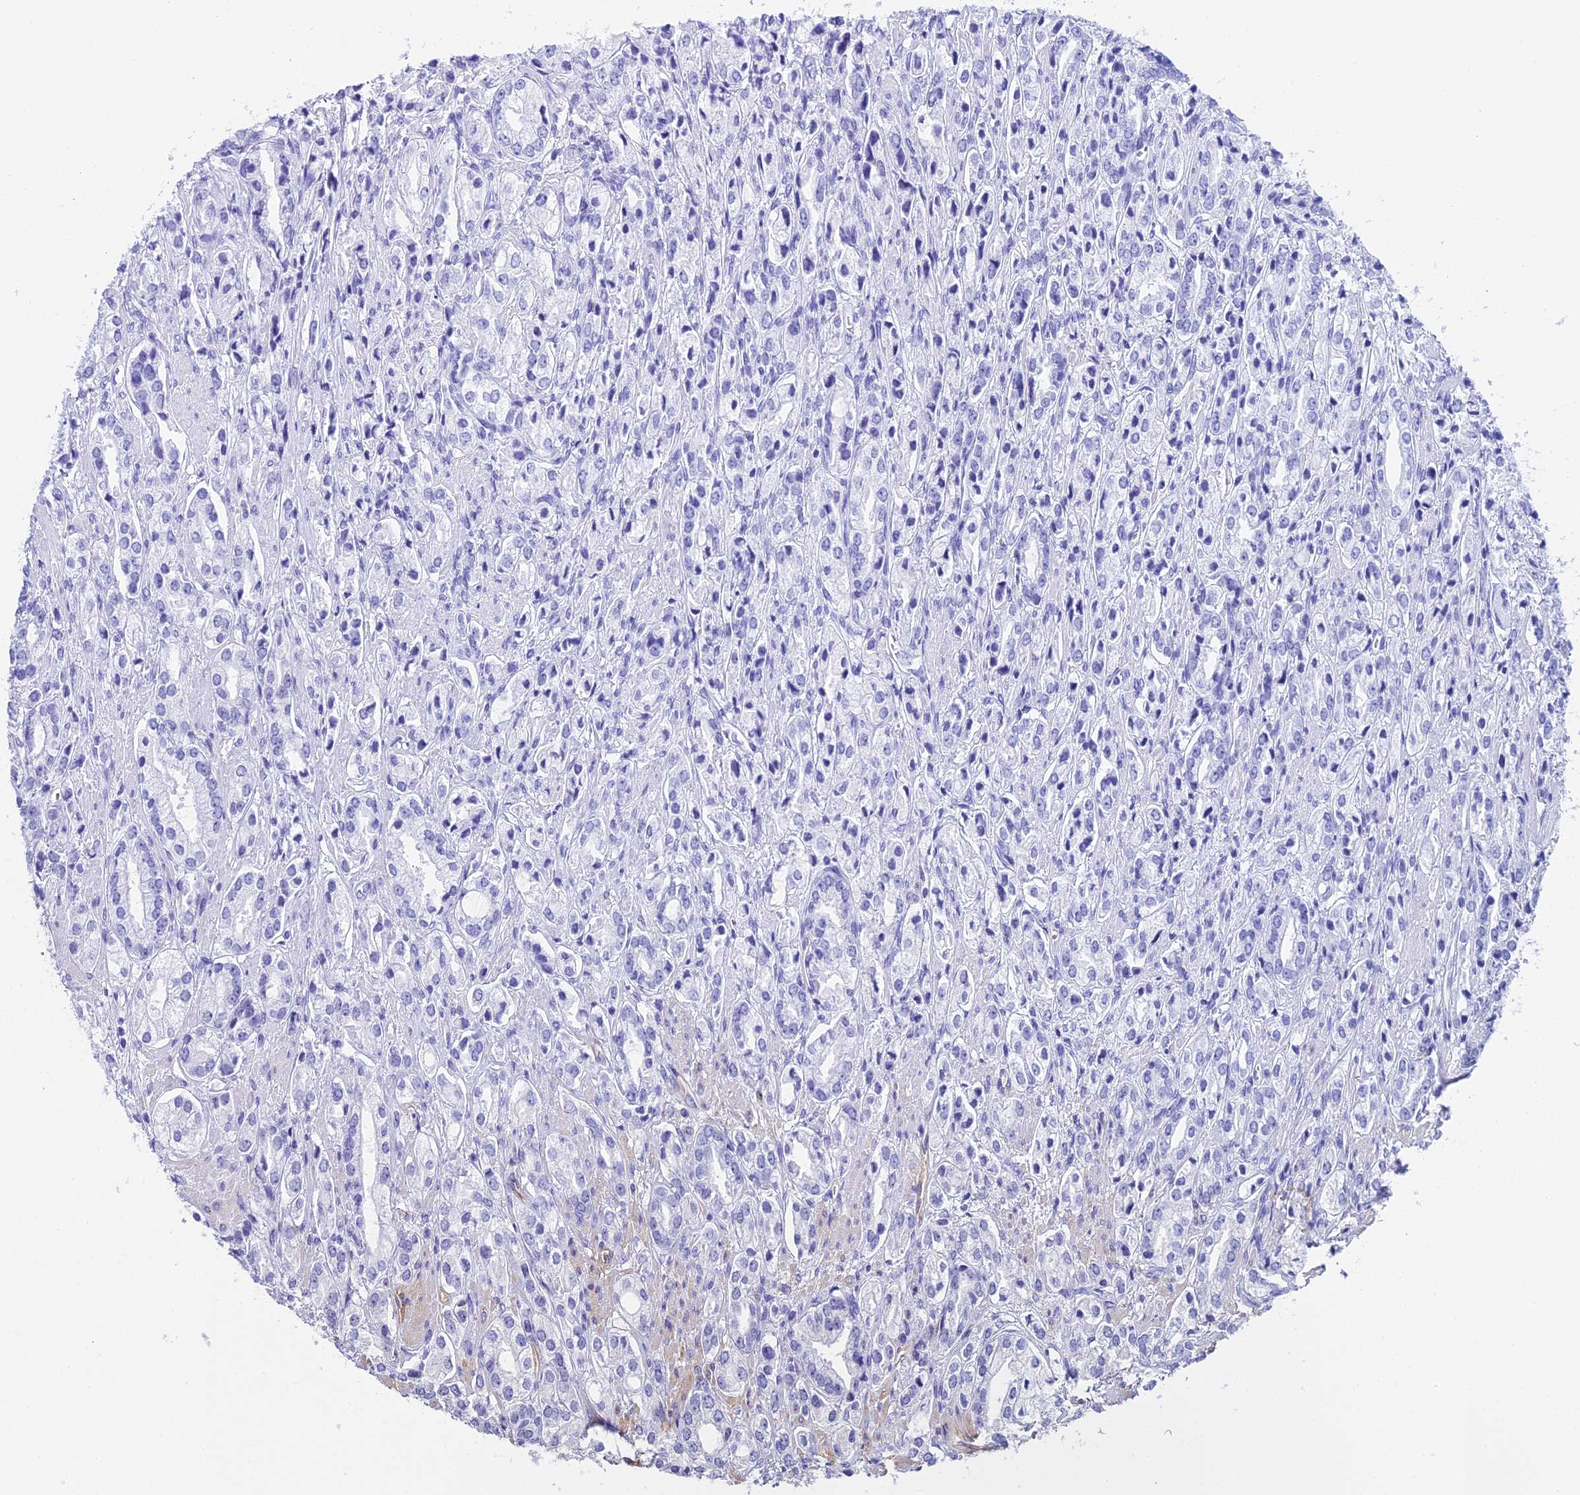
{"staining": {"intensity": "negative", "quantity": "none", "location": "none"}, "tissue": "prostate cancer", "cell_type": "Tumor cells", "image_type": "cancer", "snomed": [{"axis": "morphology", "description": "Adenocarcinoma, High grade"}, {"axis": "topography", "description": "Prostate"}], "caption": "Tumor cells are negative for protein expression in human prostate high-grade adenocarcinoma. (Brightfield microscopy of DAB (3,3'-diaminobenzidine) IHC at high magnification).", "gene": "EHBP1L1", "patient": {"sex": "male", "age": 50}}